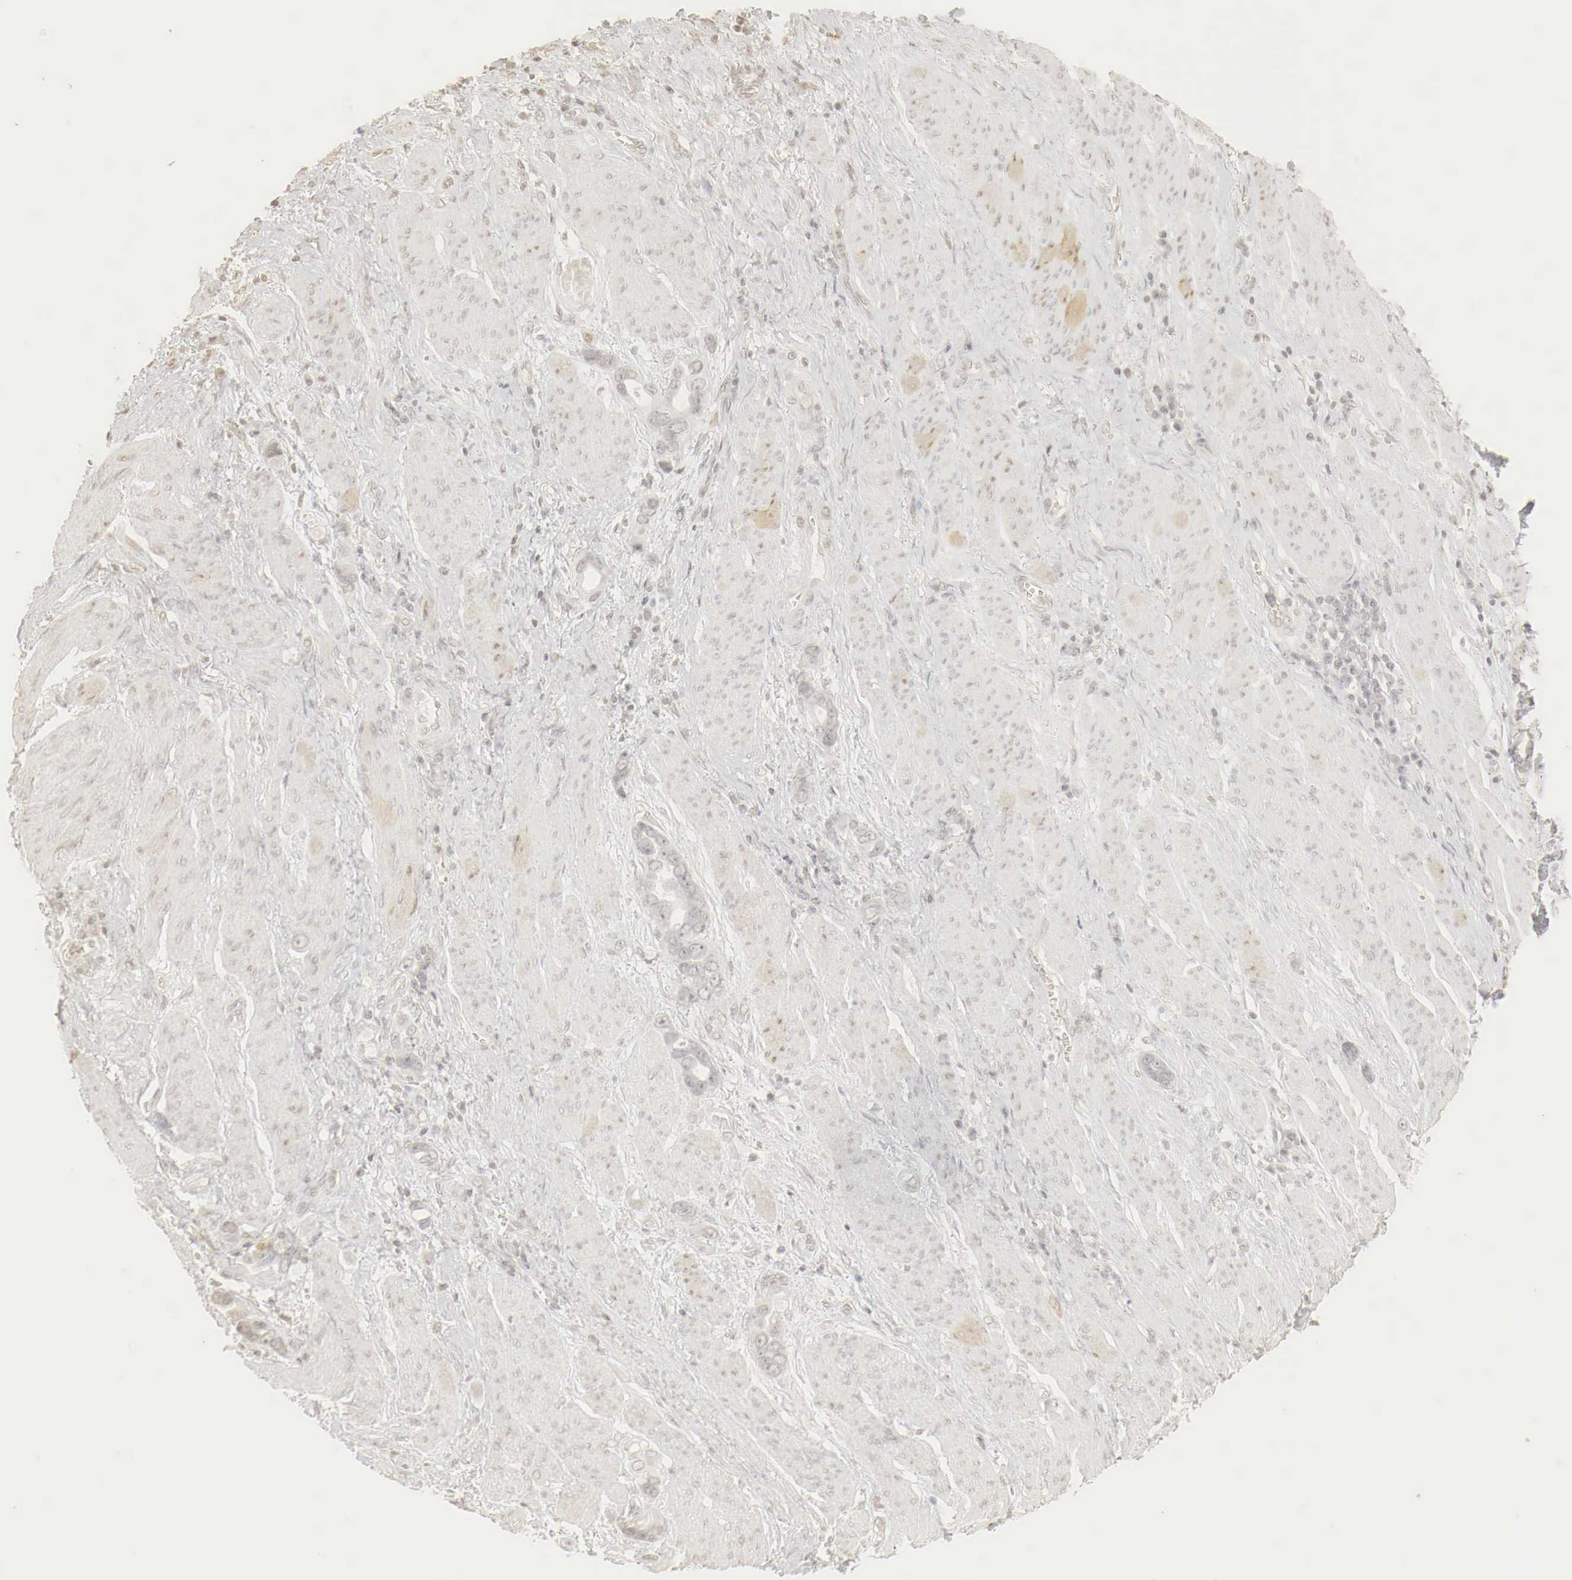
{"staining": {"intensity": "negative", "quantity": "none", "location": "none"}, "tissue": "stomach cancer", "cell_type": "Tumor cells", "image_type": "cancer", "snomed": [{"axis": "morphology", "description": "Adenocarcinoma, NOS"}, {"axis": "topography", "description": "Stomach"}], "caption": "A micrograph of stomach cancer (adenocarcinoma) stained for a protein exhibits no brown staining in tumor cells.", "gene": "ERBB4", "patient": {"sex": "male", "age": 78}}